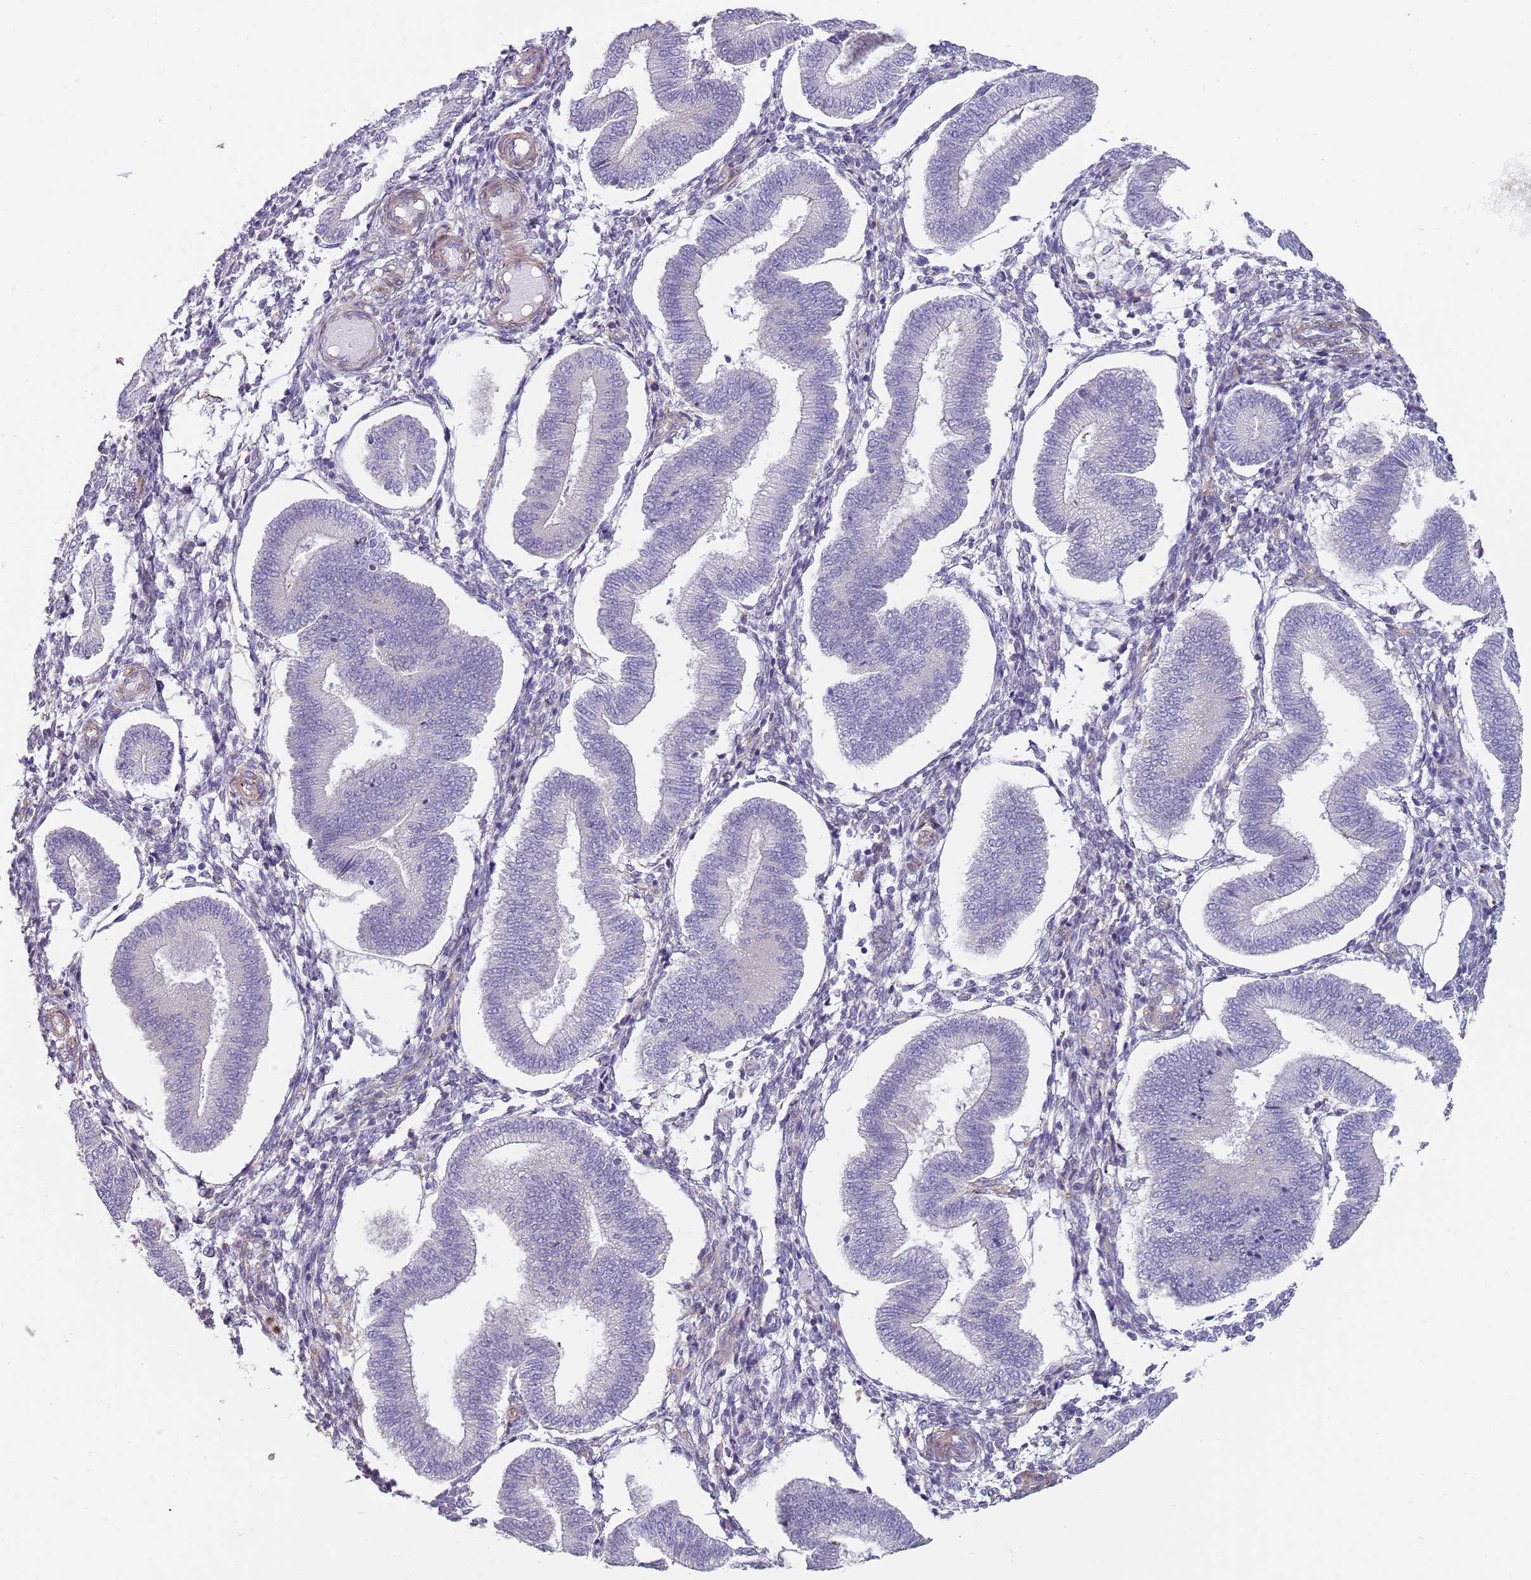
{"staining": {"intensity": "negative", "quantity": "none", "location": "none"}, "tissue": "endometrium", "cell_type": "Cells in endometrial stroma", "image_type": "normal", "snomed": [{"axis": "morphology", "description": "Normal tissue, NOS"}, {"axis": "topography", "description": "Endometrium"}], "caption": "The immunohistochemistry micrograph has no significant positivity in cells in endometrial stroma of endometrium.", "gene": "PHLPP2", "patient": {"sex": "female", "age": 39}}